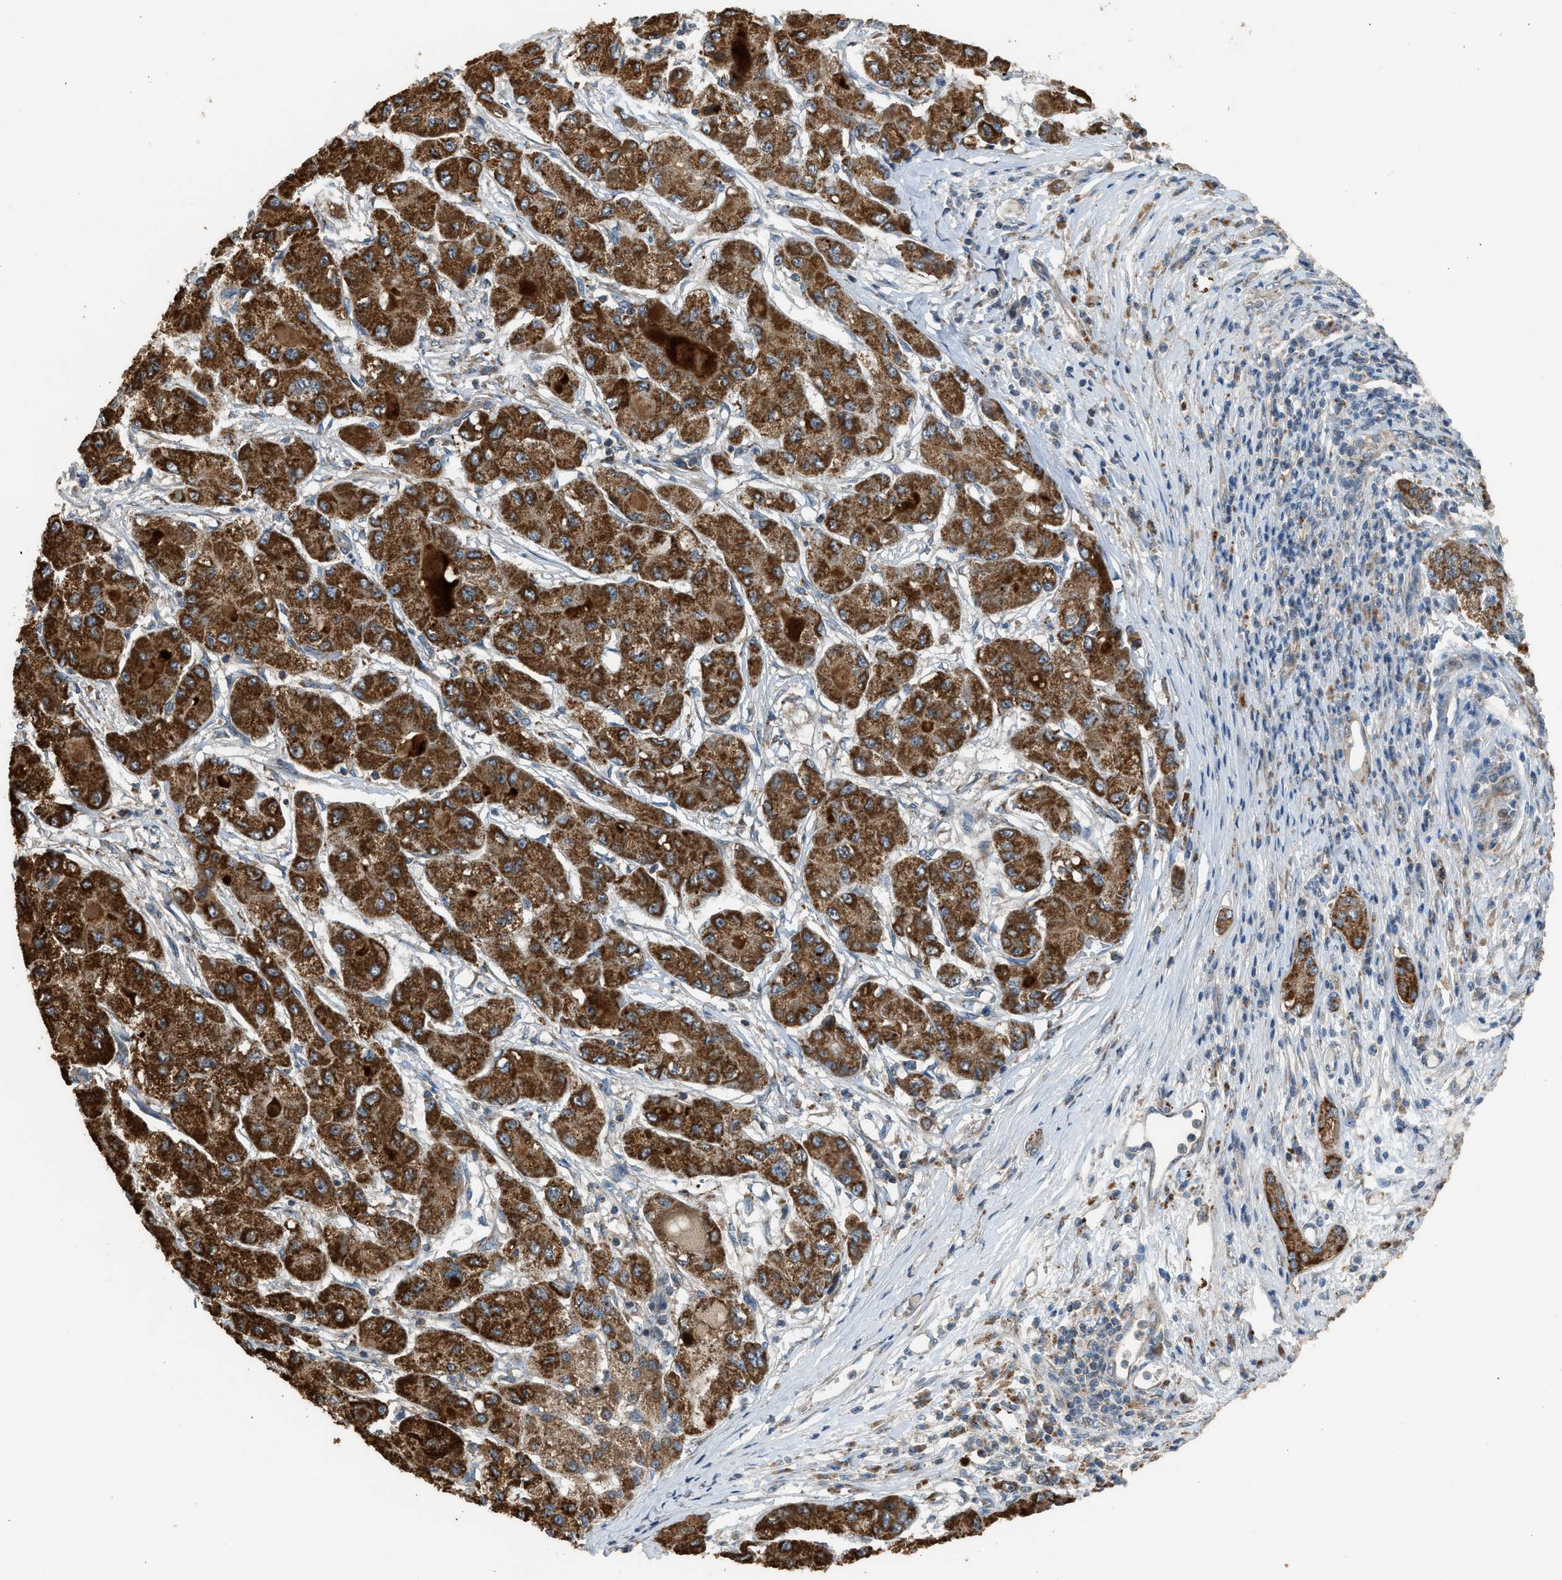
{"staining": {"intensity": "strong", "quantity": ">75%", "location": "cytoplasmic/membranous"}, "tissue": "liver cancer", "cell_type": "Tumor cells", "image_type": "cancer", "snomed": [{"axis": "morphology", "description": "Carcinoma, Hepatocellular, NOS"}, {"axis": "topography", "description": "Liver"}], "caption": "This image displays immunohistochemistry (IHC) staining of human liver hepatocellular carcinoma, with high strong cytoplasmic/membranous staining in approximately >75% of tumor cells.", "gene": "STARD3", "patient": {"sex": "male", "age": 80}}